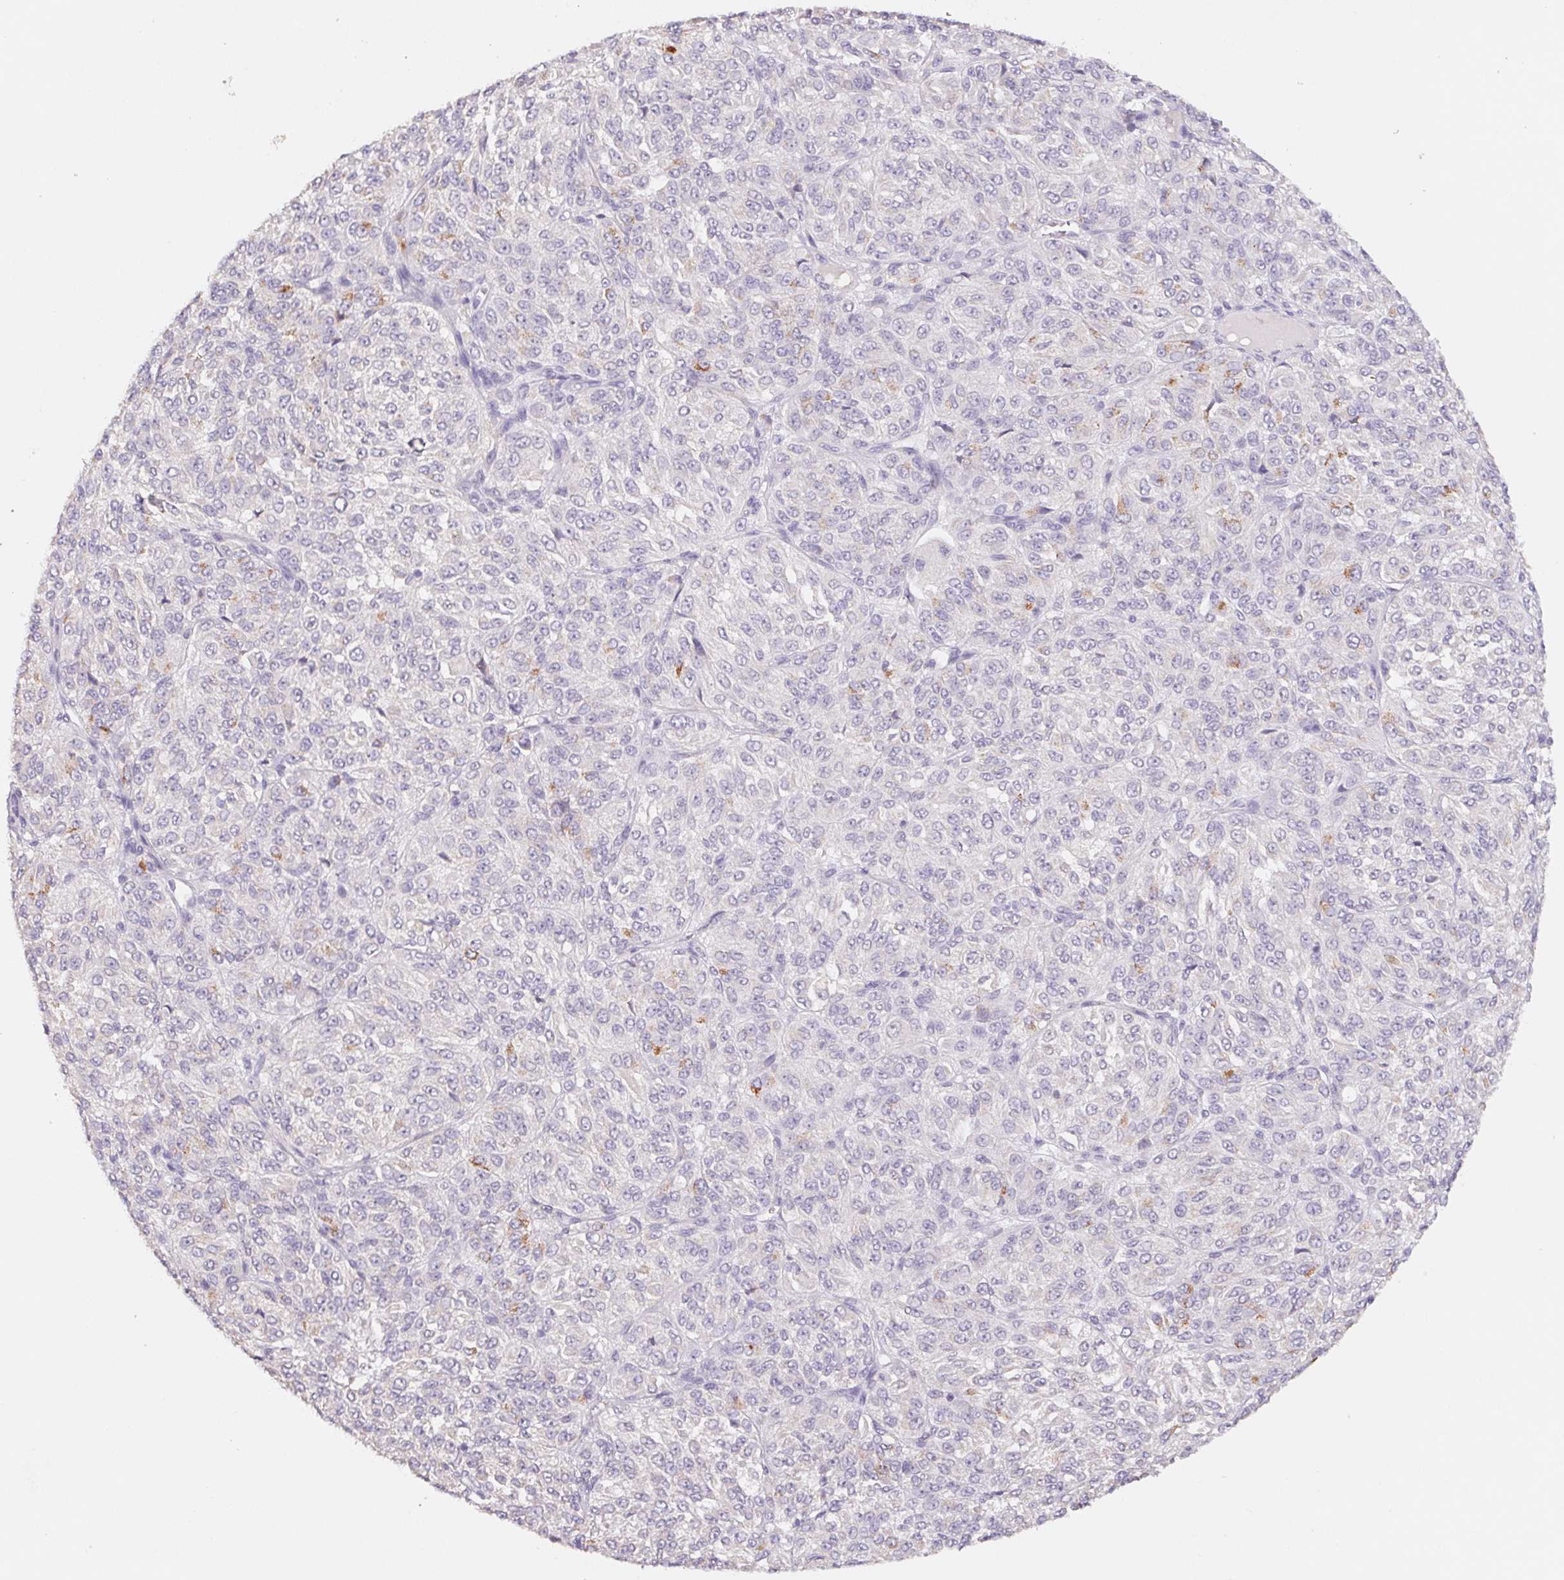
{"staining": {"intensity": "negative", "quantity": "none", "location": "none"}, "tissue": "melanoma", "cell_type": "Tumor cells", "image_type": "cancer", "snomed": [{"axis": "morphology", "description": "Malignant melanoma, Metastatic site"}, {"axis": "topography", "description": "Brain"}], "caption": "Tumor cells are negative for protein expression in human melanoma.", "gene": "PNMA8B", "patient": {"sex": "female", "age": 56}}